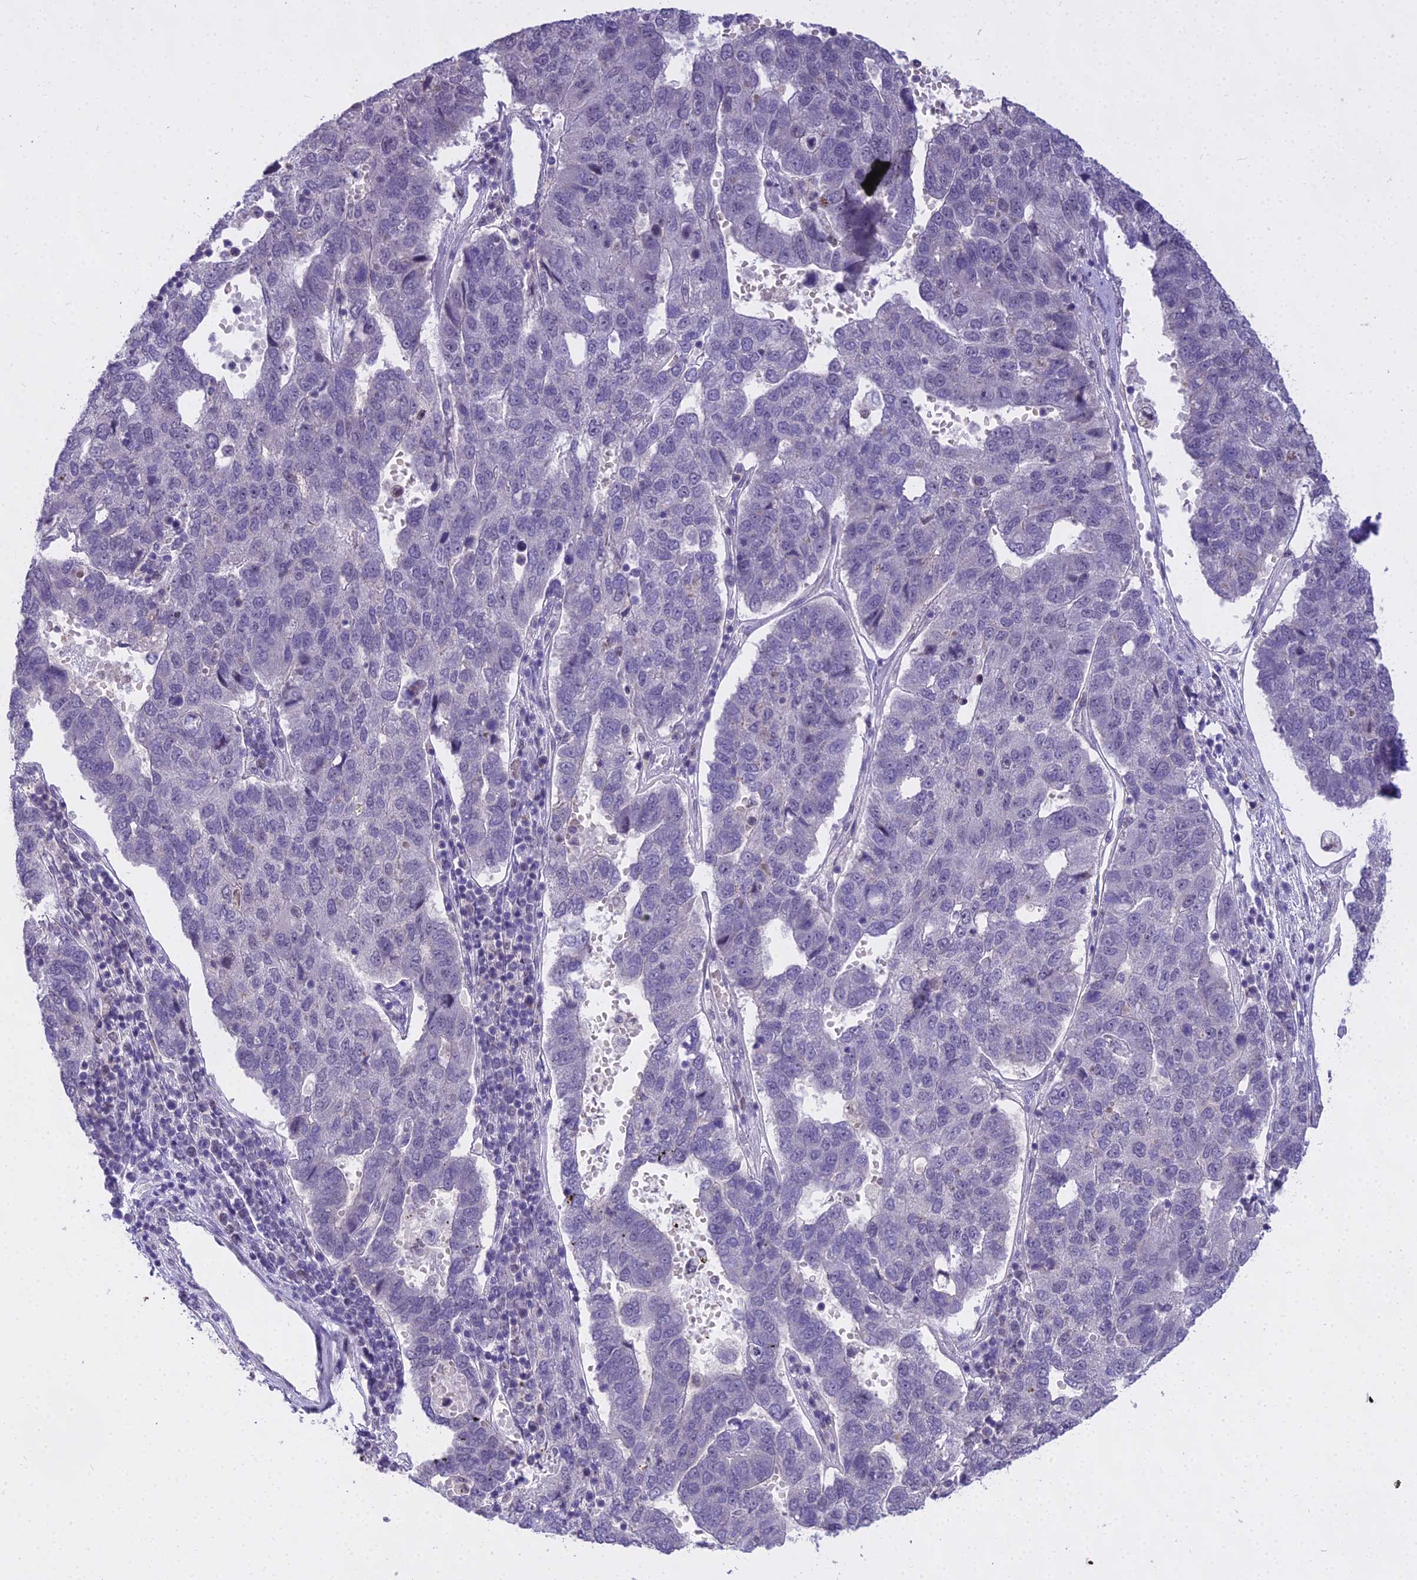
{"staining": {"intensity": "negative", "quantity": "none", "location": "none"}, "tissue": "pancreatic cancer", "cell_type": "Tumor cells", "image_type": "cancer", "snomed": [{"axis": "morphology", "description": "Adenocarcinoma, NOS"}, {"axis": "topography", "description": "Pancreas"}], "caption": "This is an immunohistochemistry histopathology image of pancreatic cancer (adenocarcinoma). There is no staining in tumor cells.", "gene": "MAT2A", "patient": {"sex": "female", "age": 61}}